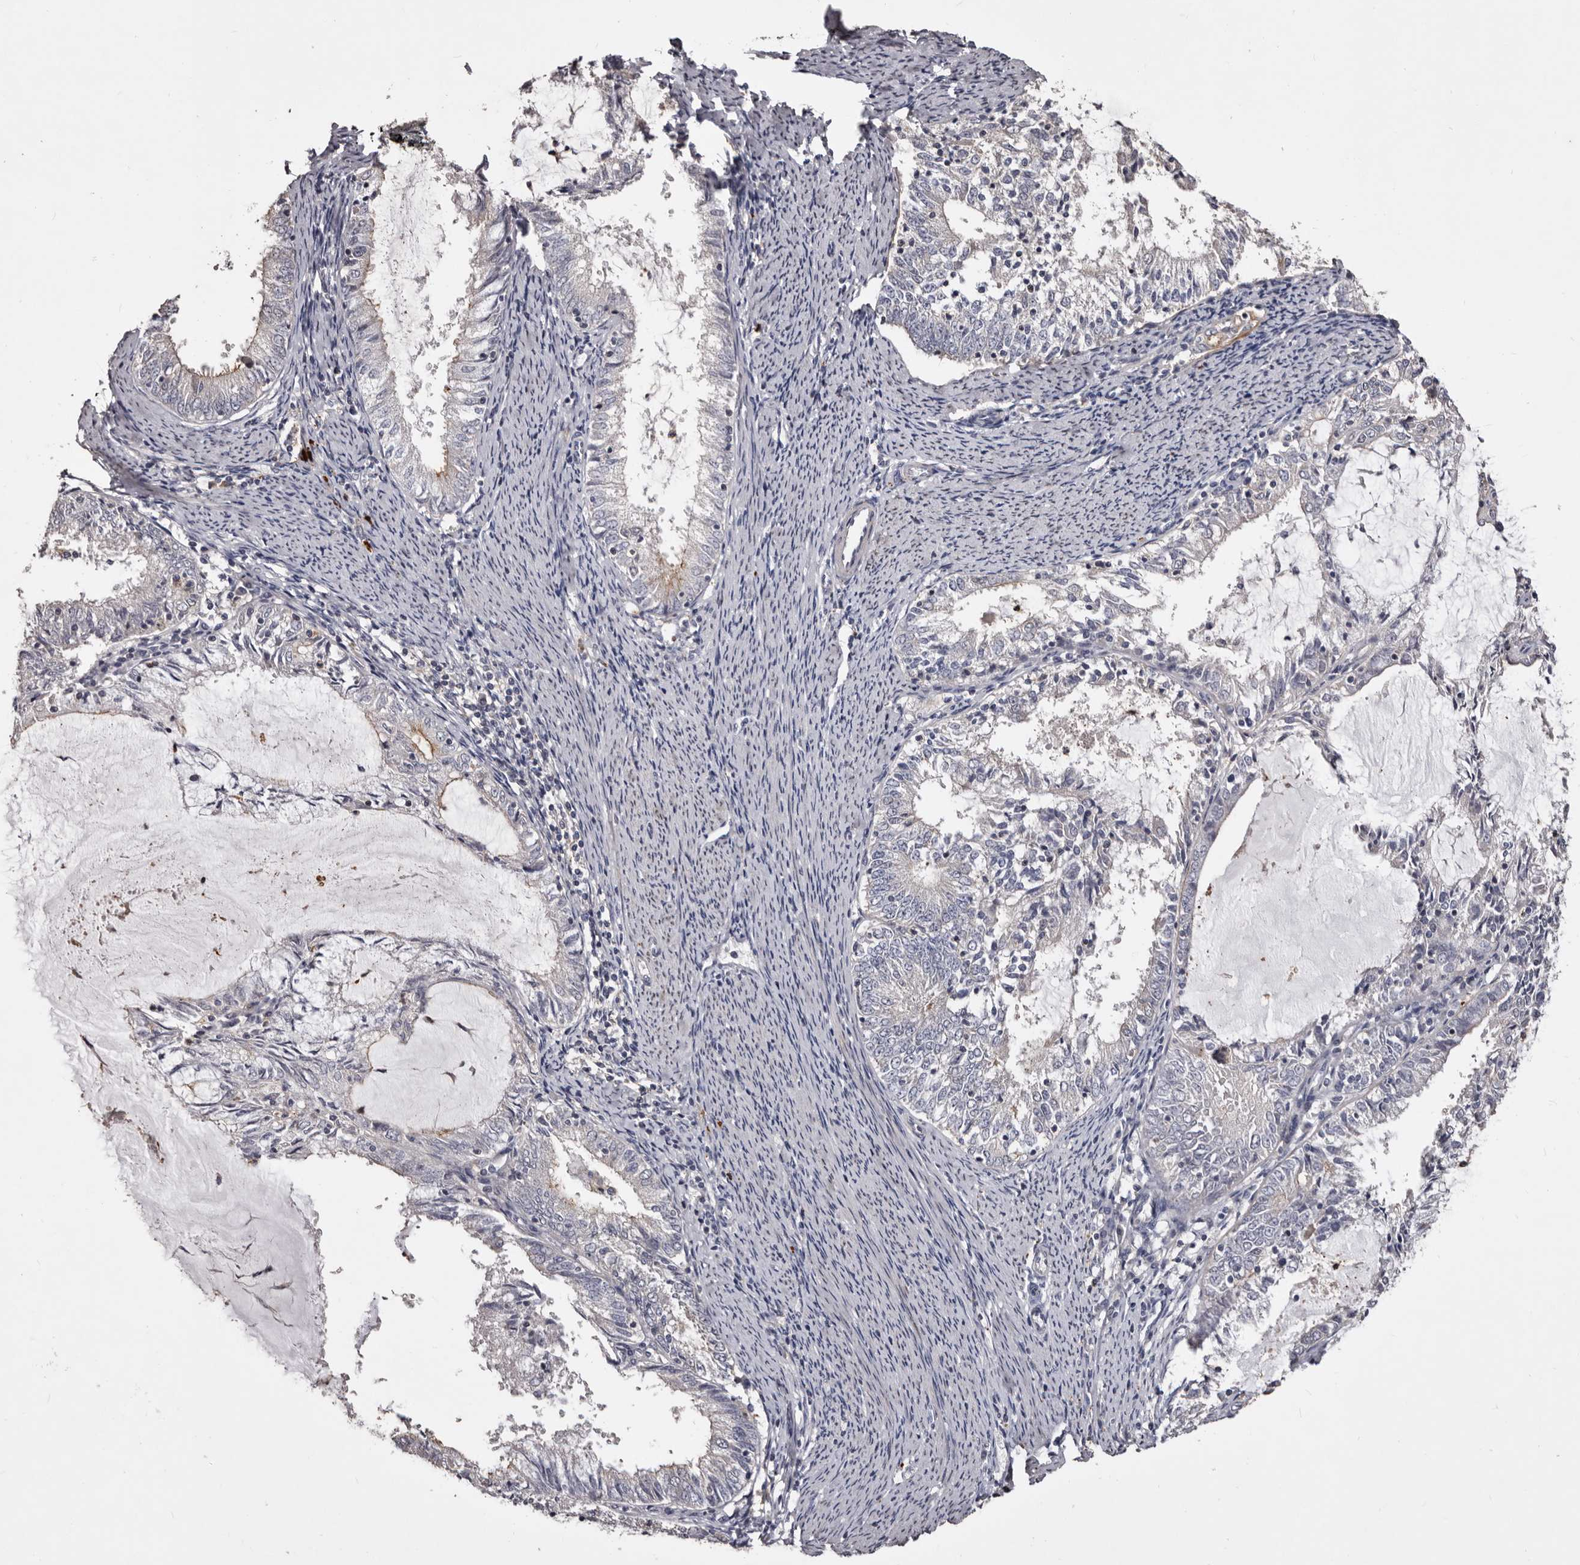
{"staining": {"intensity": "negative", "quantity": "none", "location": "none"}, "tissue": "endometrial cancer", "cell_type": "Tumor cells", "image_type": "cancer", "snomed": [{"axis": "morphology", "description": "Adenocarcinoma, NOS"}, {"axis": "topography", "description": "Endometrium"}], "caption": "The immunohistochemistry (IHC) photomicrograph has no significant positivity in tumor cells of endometrial adenocarcinoma tissue. The staining was performed using DAB to visualize the protein expression in brown, while the nuclei were stained in blue with hematoxylin (Magnification: 20x).", "gene": "SLC10A4", "patient": {"sex": "female", "age": 57}}